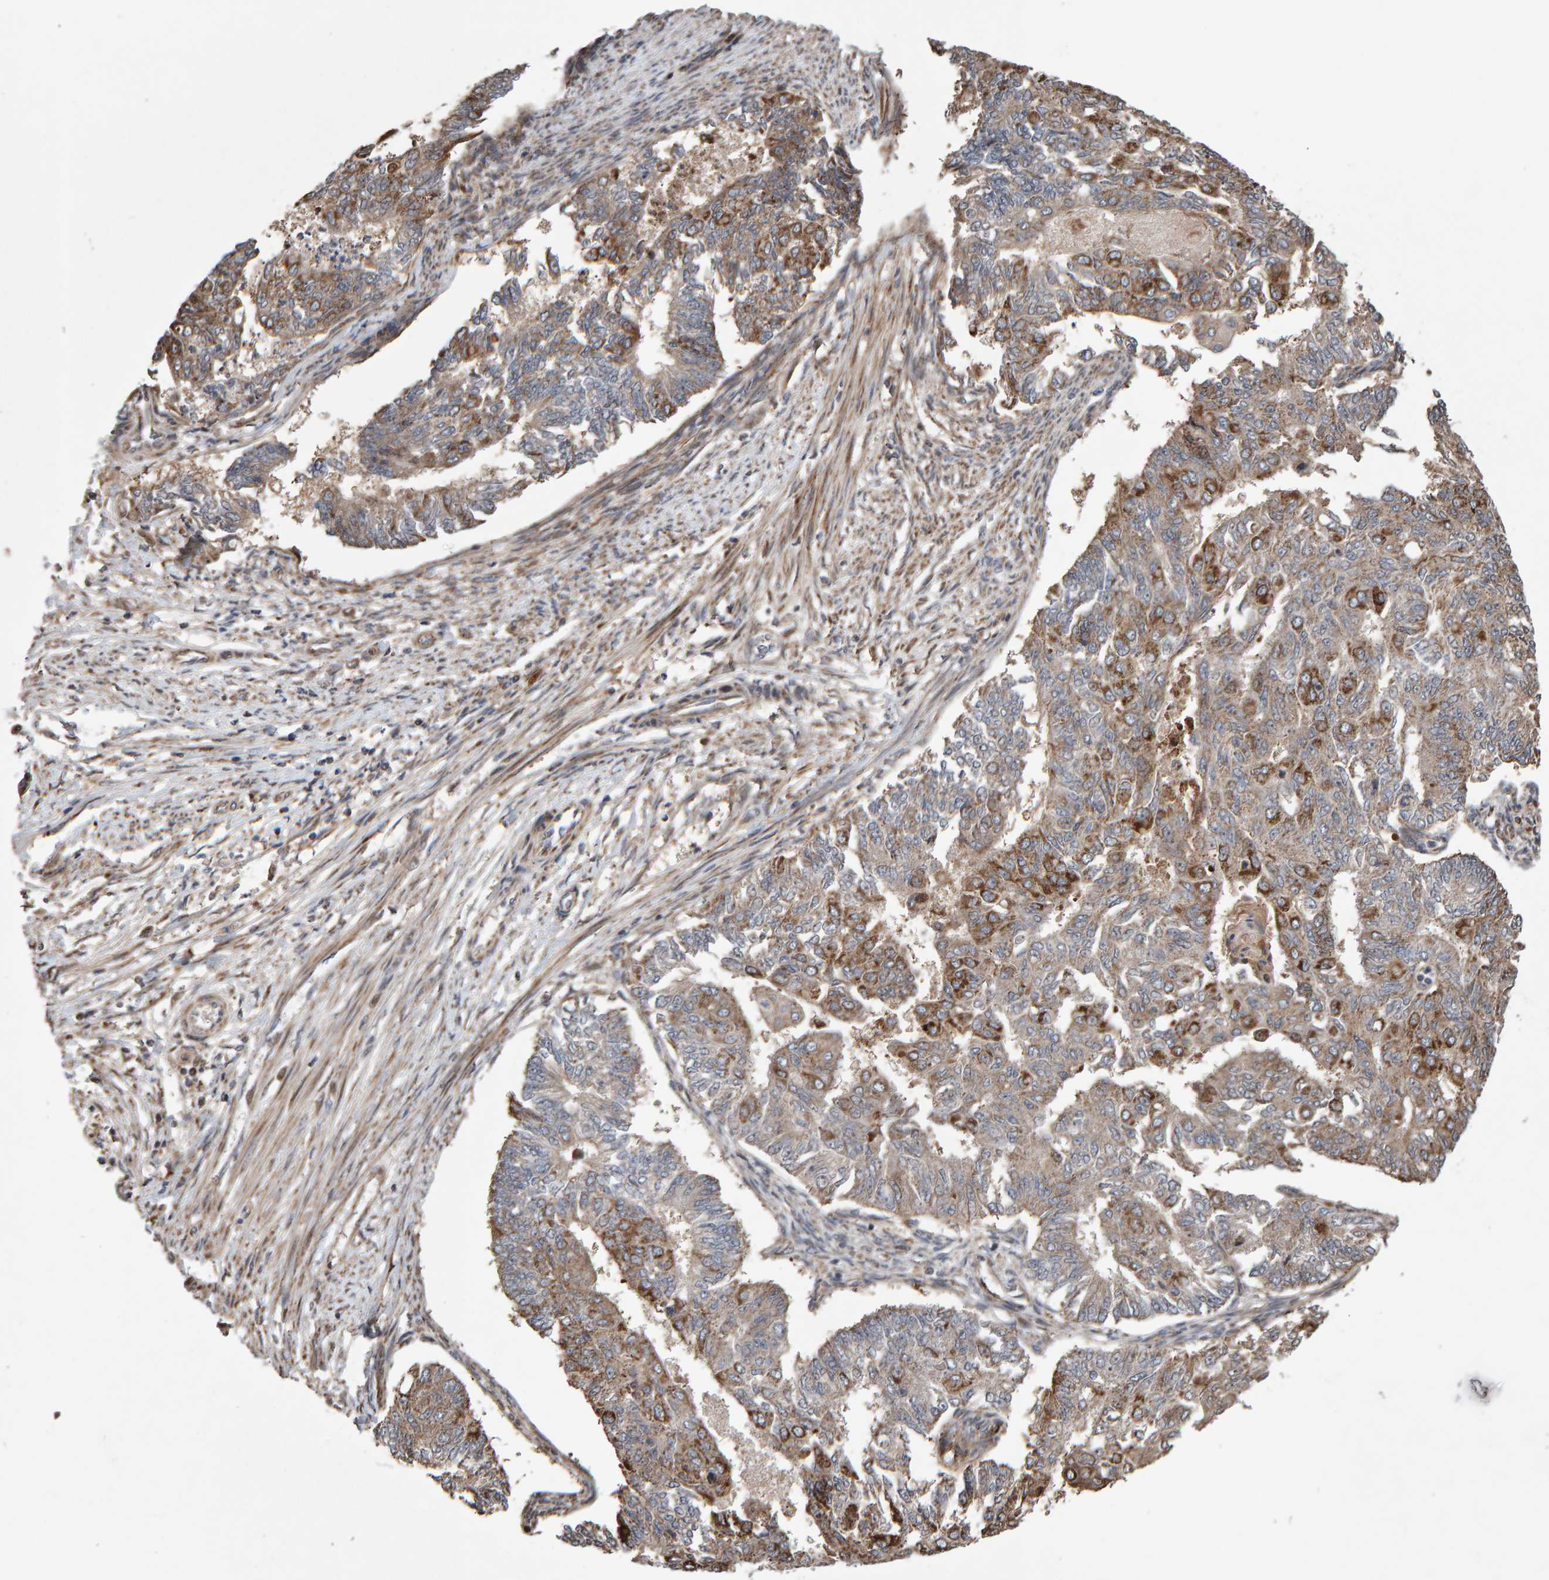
{"staining": {"intensity": "moderate", "quantity": "25%-75%", "location": "cytoplasmic/membranous"}, "tissue": "endometrial cancer", "cell_type": "Tumor cells", "image_type": "cancer", "snomed": [{"axis": "morphology", "description": "Adenocarcinoma, NOS"}, {"axis": "topography", "description": "Endometrium"}], "caption": "IHC histopathology image of adenocarcinoma (endometrial) stained for a protein (brown), which demonstrates medium levels of moderate cytoplasmic/membranous expression in approximately 25%-75% of tumor cells.", "gene": "PECR", "patient": {"sex": "female", "age": 32}}